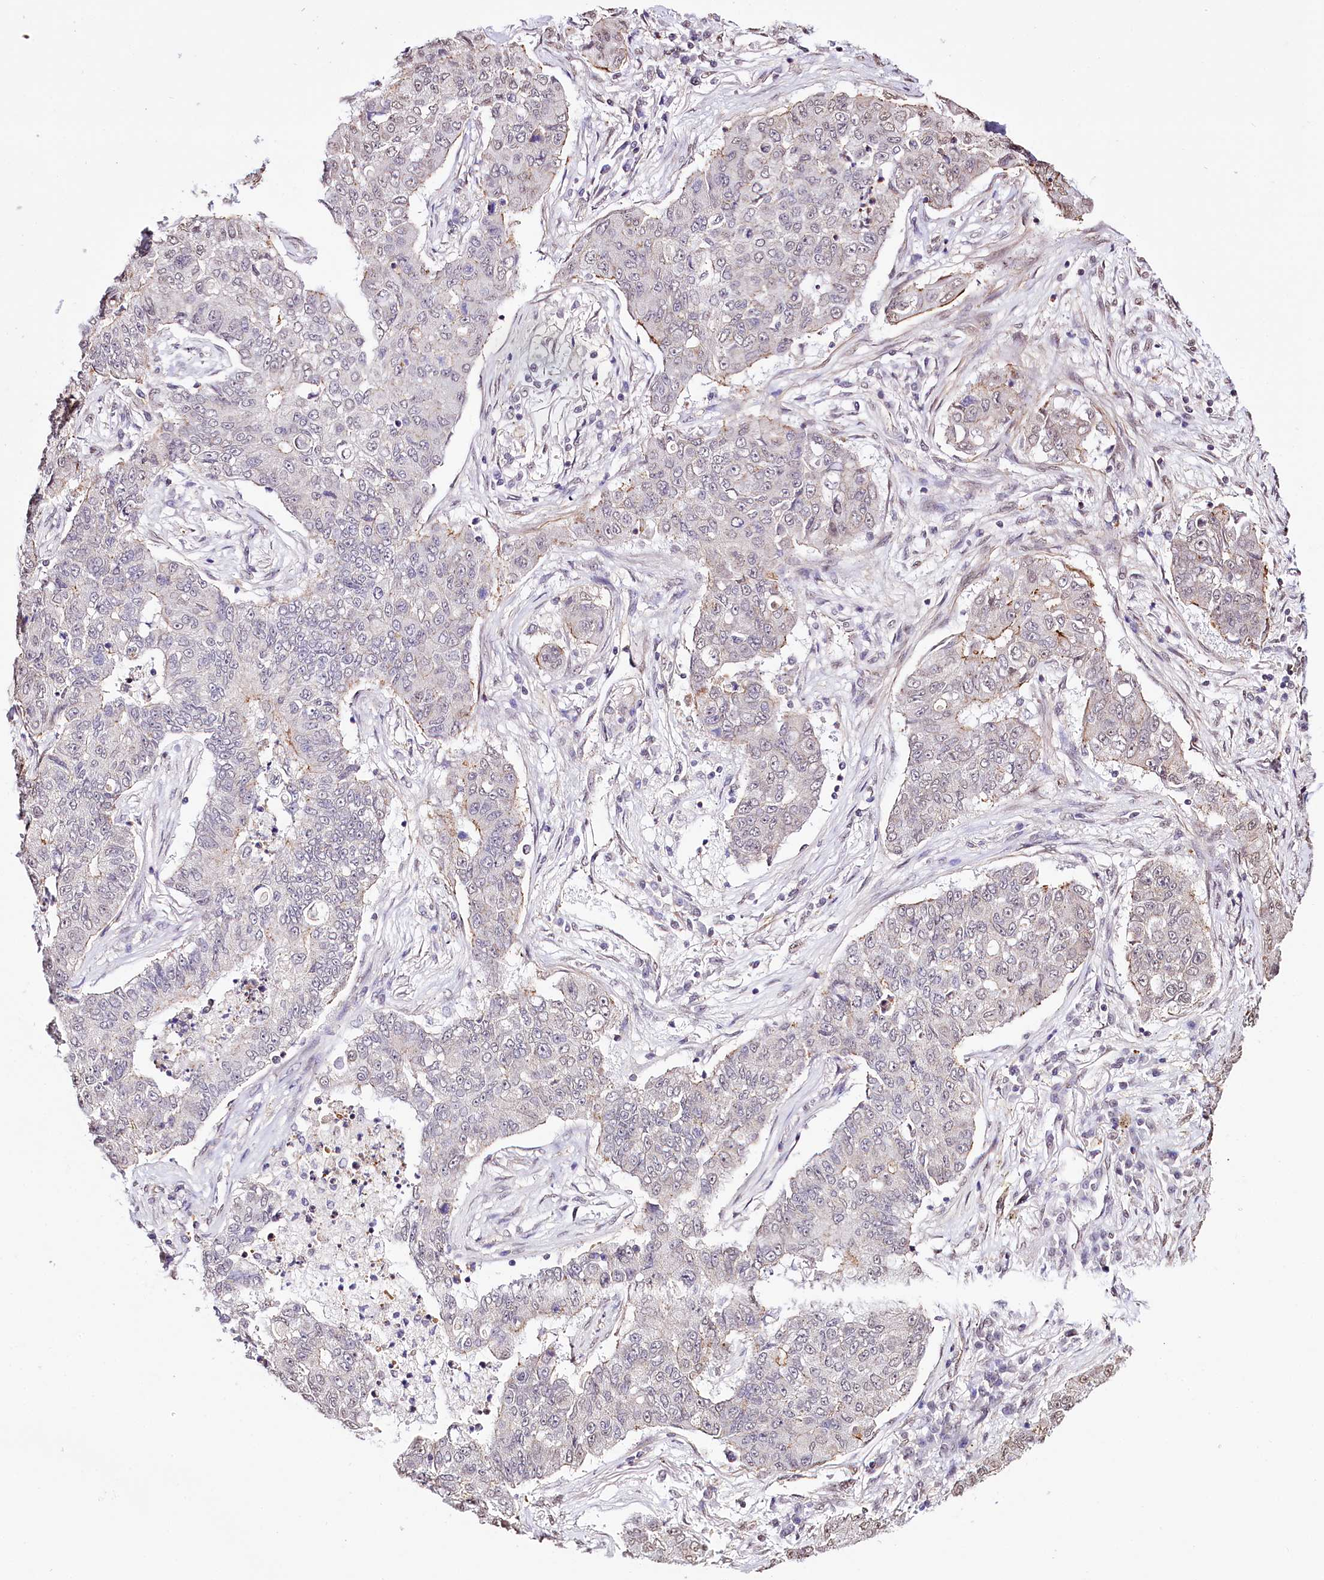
{"staining": {"intensity": "negative", "quantity": "none", "location": "none"}, "tissue": "lung cancer", "cell_type": "Tumor cells", "image_type": "cancer", "snomed": [{"axis": "morphology", "description": "Squamous cell carcinoma, NOS"}, {"axis": "topography", "description": "Lung"}], "caption": "Tumor cells are negative for protein expression in human lung cancer (squamous cell carcinoma).", "gene": "ST7", "patient": {"sex": "male", "age": 74}}